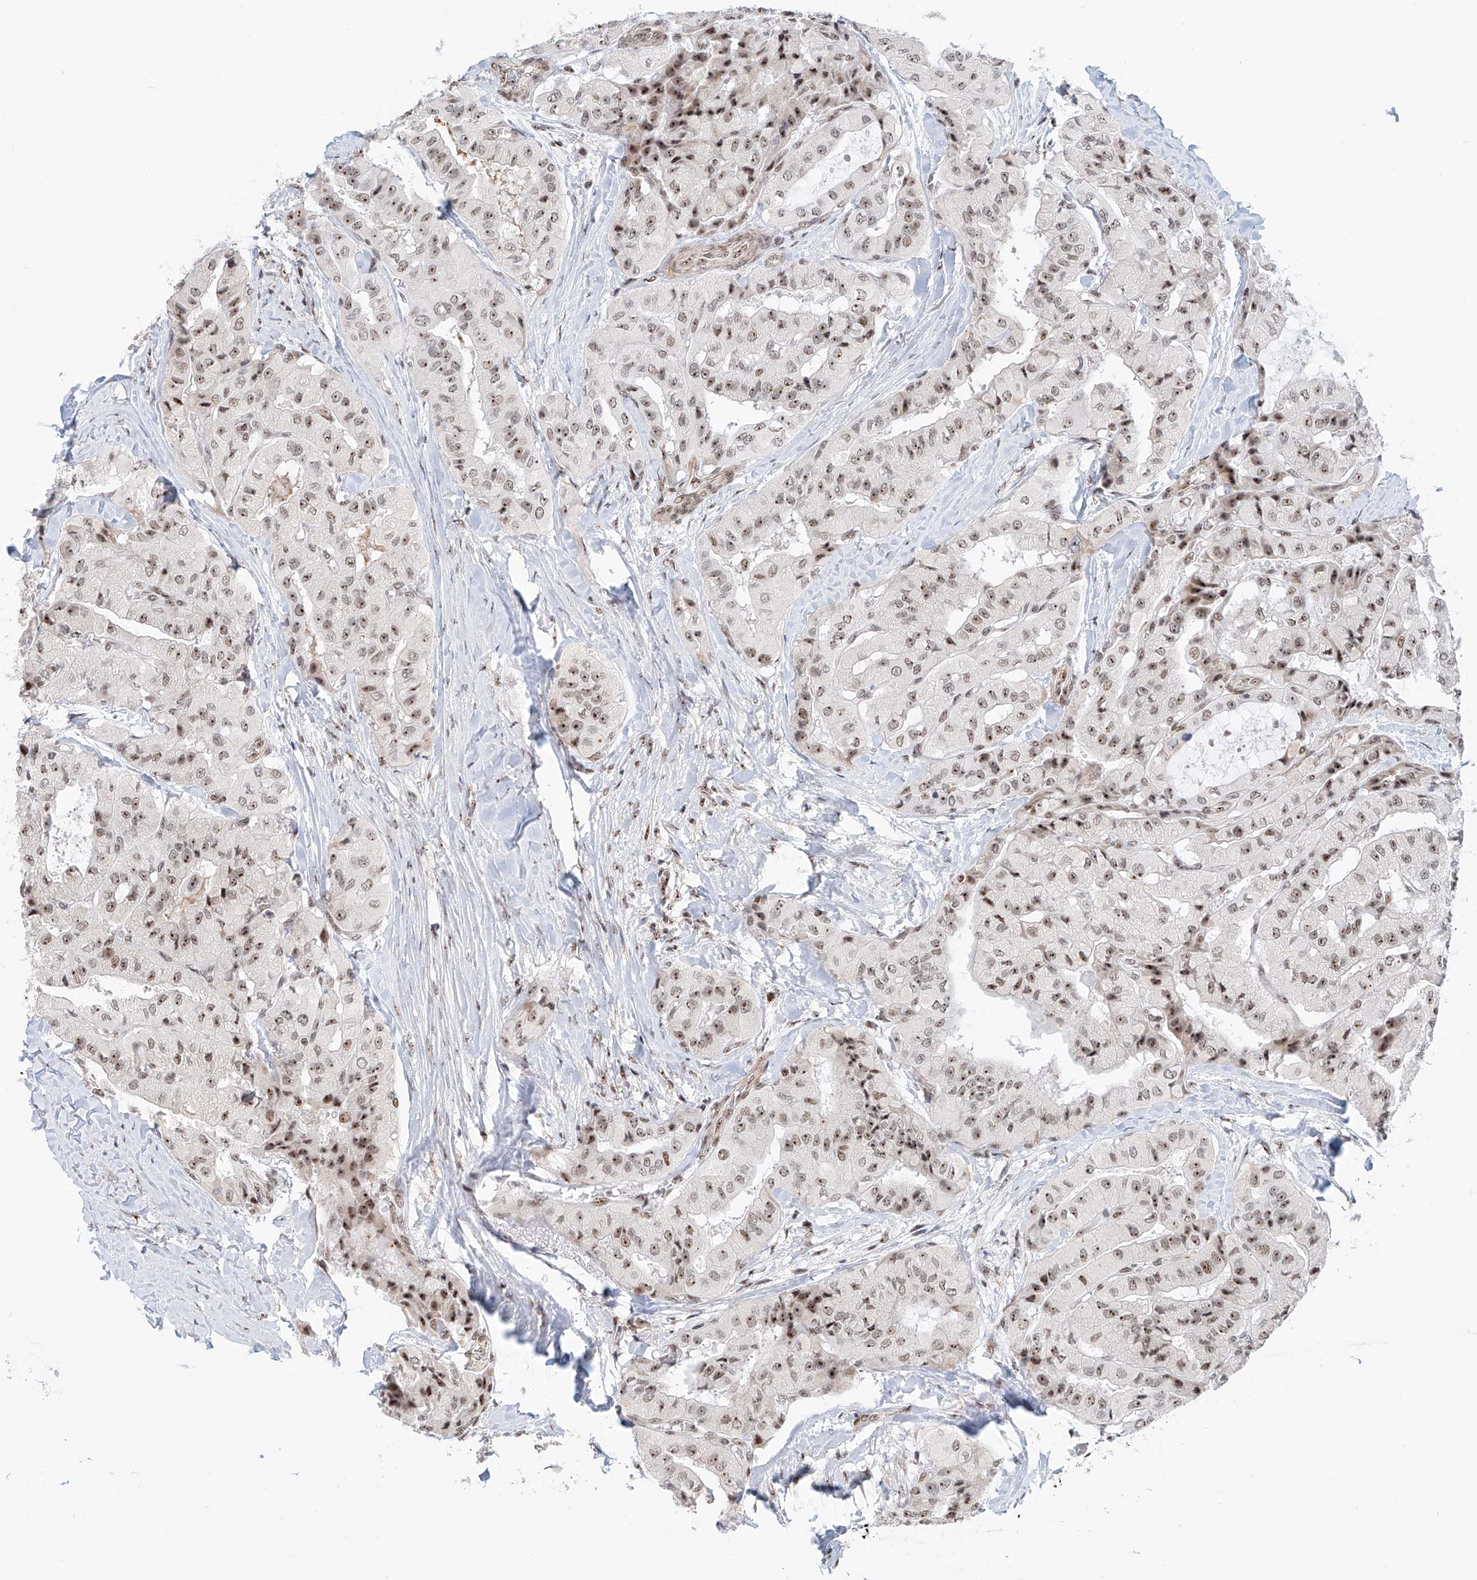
{"staining": {"intensity": "moderate", "quantity": ">75%", "location": "nuclear"}, "tissue": "thyroid cancer", "cell_type": "Tumor cells", "image_type": "cancer", "snomed": [{"axis": "morphology", "description": "Papillary adenocarcinoma, NOS"}, {"axis": "topography", "description": "Thyroid gland"}], "caption": "An IHC photomicrograph of neoplastic tissue is shown. Protein staining in brown highlights moderate nuclear positivity in papillary adenocarcinoma (thyroid) within tumor cells.", "gene": "PRUNE2", "patient": {"sex": "female", "age": 59}}